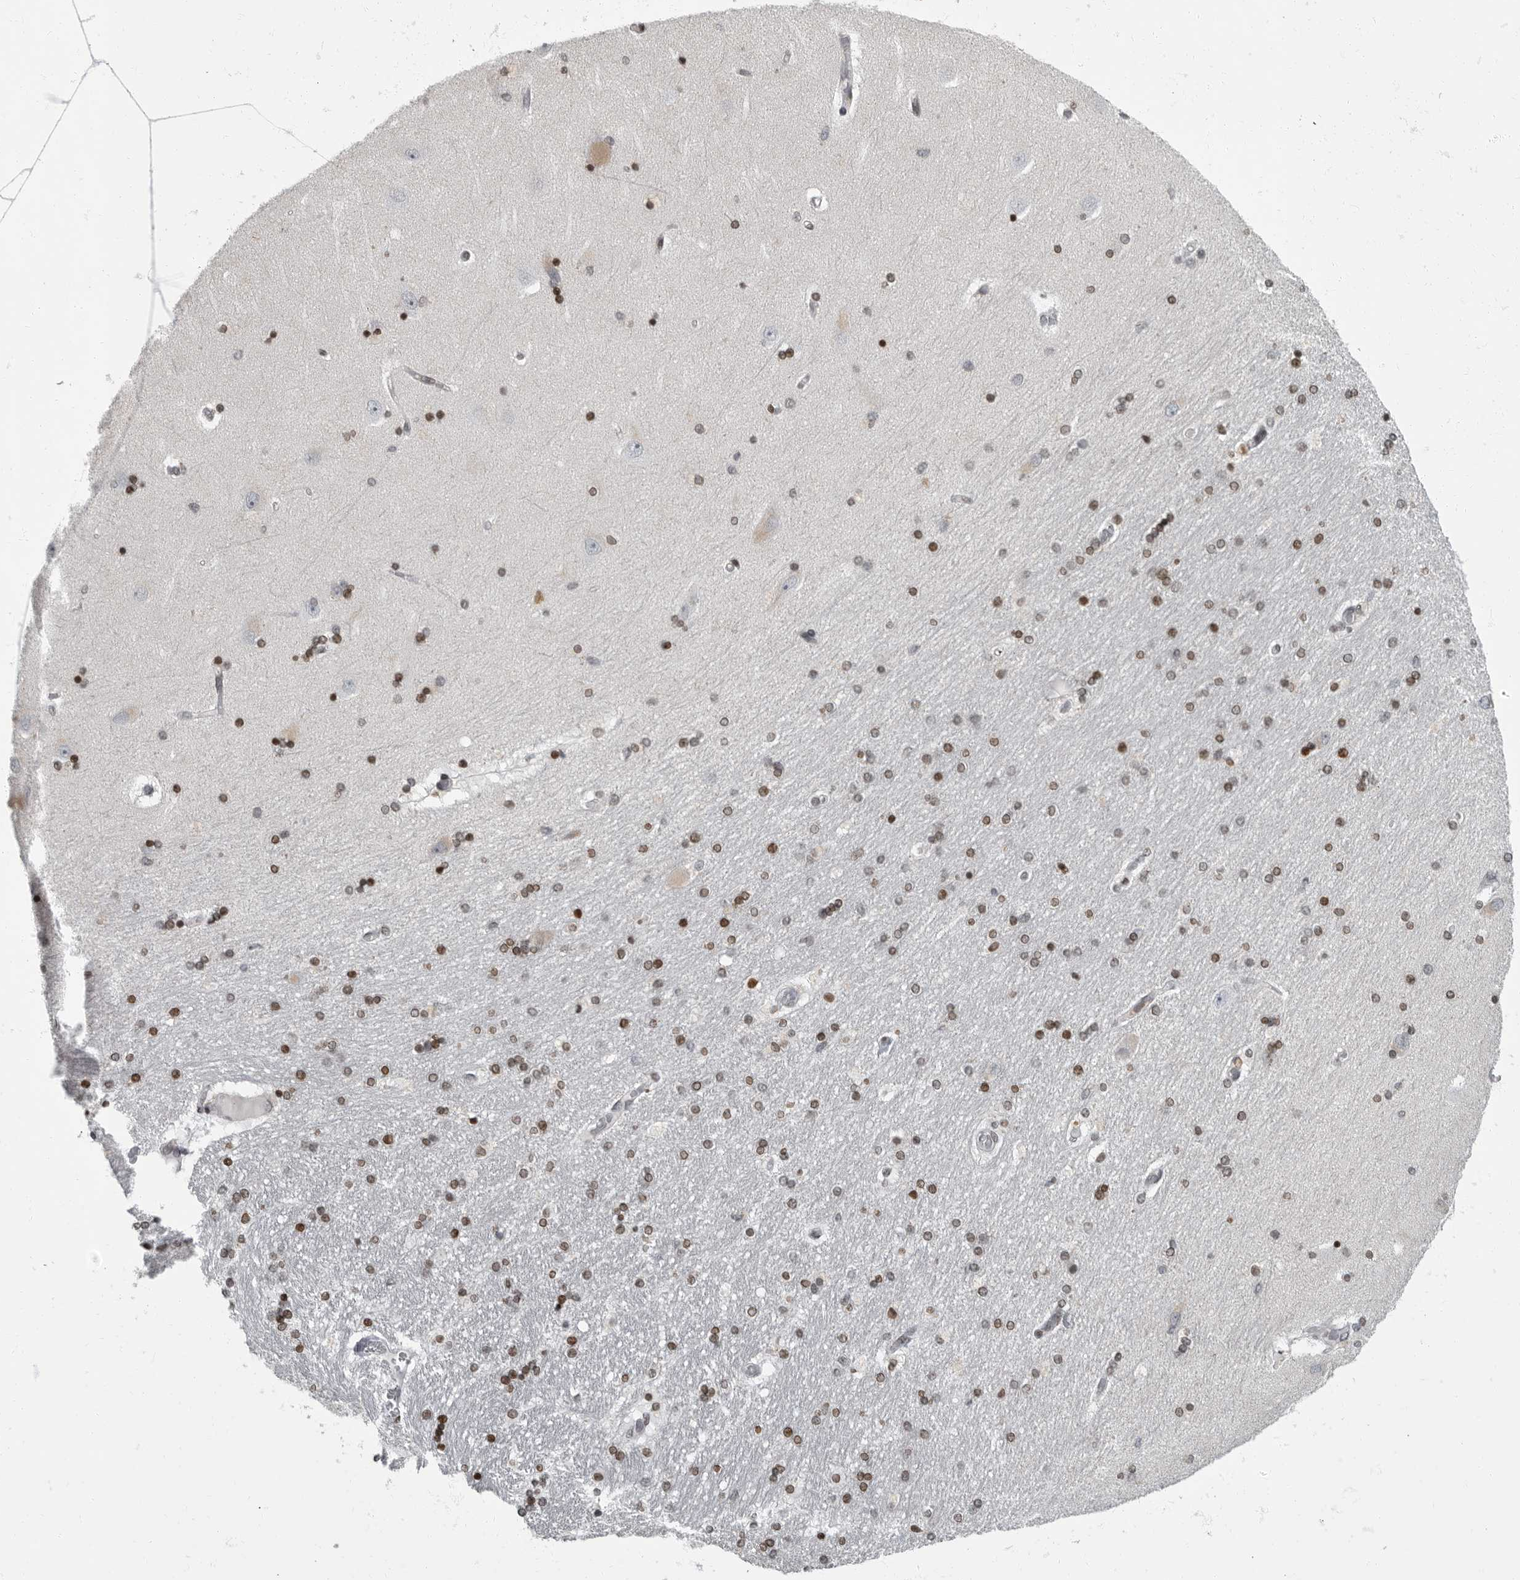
{"staining": {"intensity": "strong", "quantity": ">75%", "location": "nuclear"}, "tissue": "hippocampus", "cell_type": "Glial cells", "image_type": "normal", "snomed": [{"axis": "morphology", "description": "Normal tissue, NOS"}, {"axis": "topography", "description": "Hippocampus"}], "caption": "High-magnification brightfield microscopy of benign hippocampus stained with DAB (3,3'-diaminobenzidine) (brown) and counterstained with hematoxylin (blue). glial cells exhibit strong nuclear expression is seen in about>75% of cells.", "gene": "EVI5", "patient": {"sex": "female", "age": 54}}